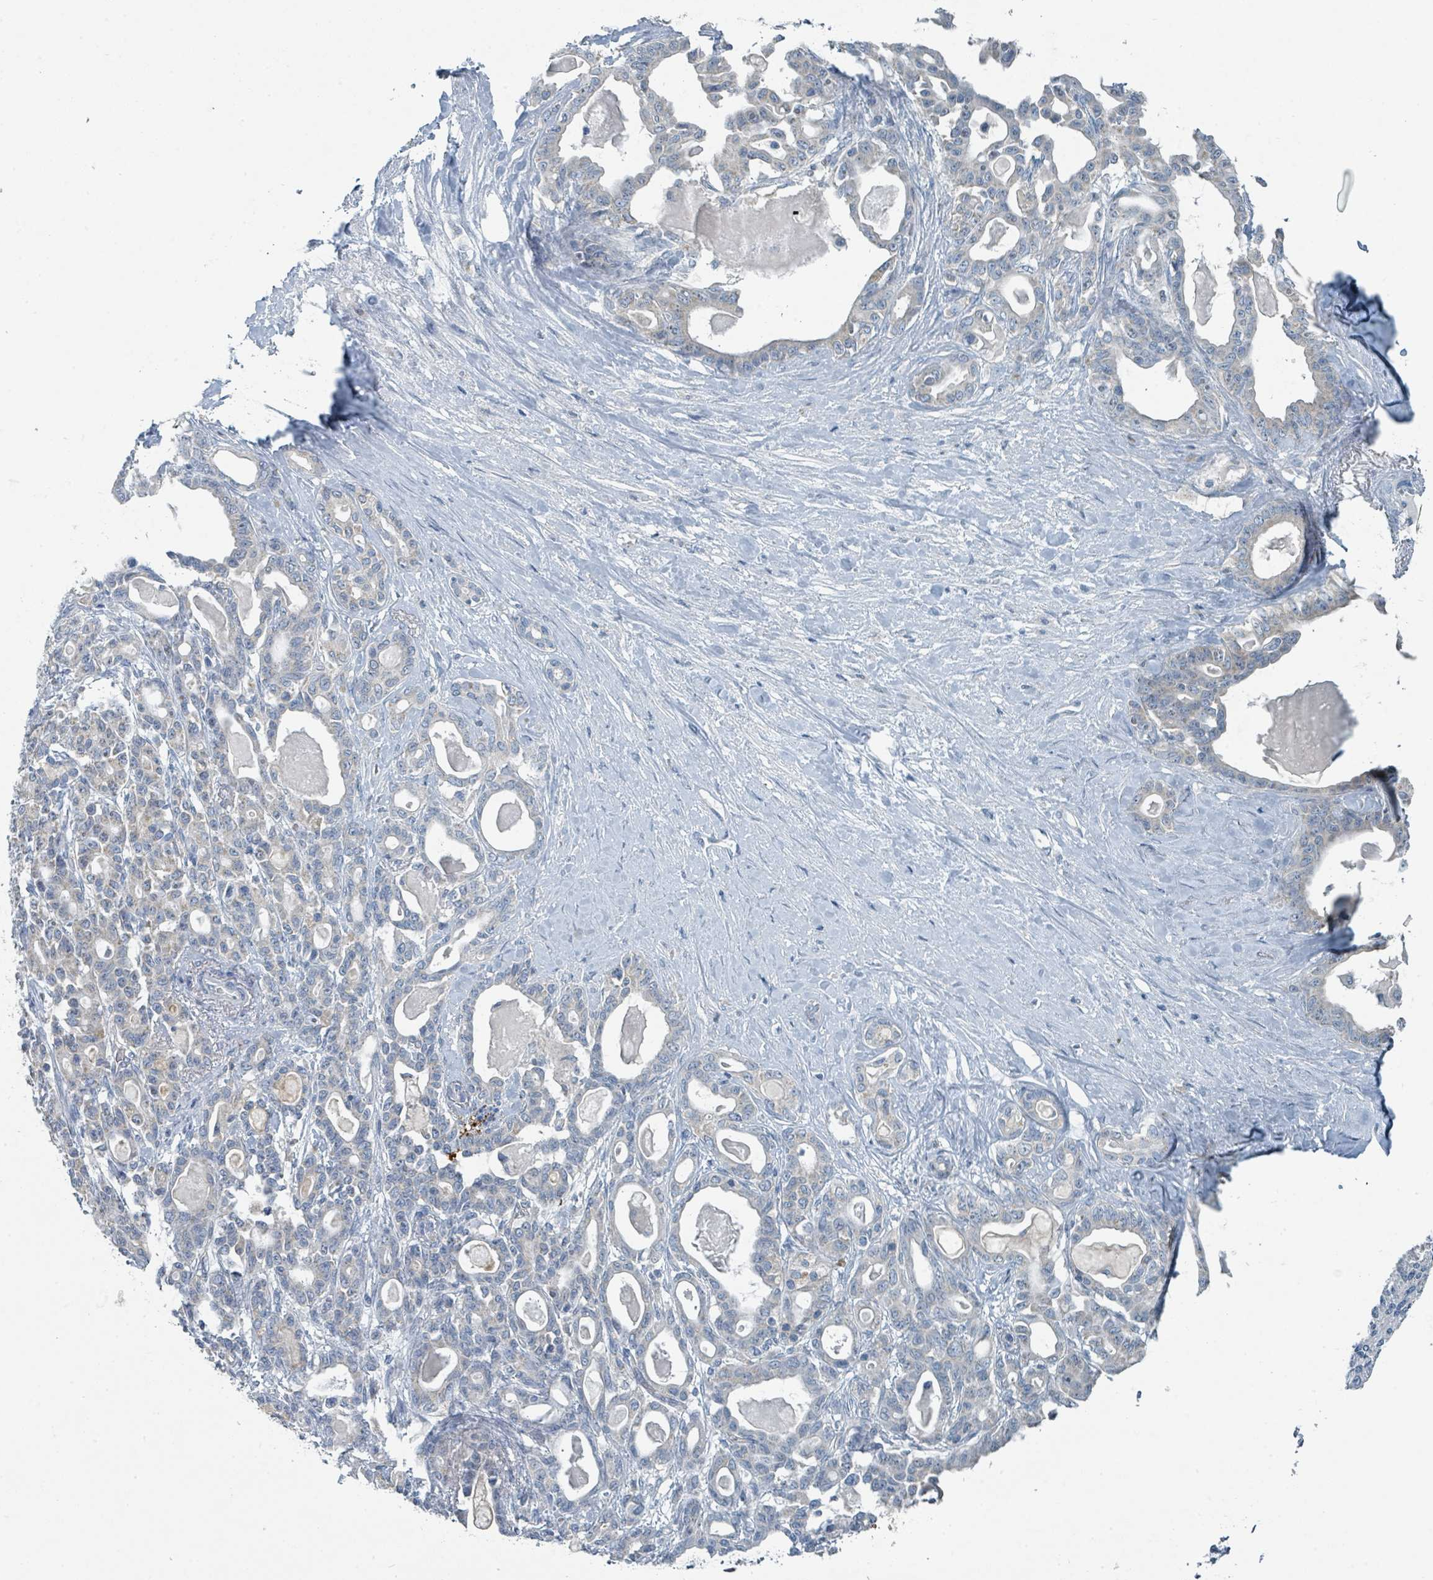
{"staining": {"intensity": "negative", "quantity": "none", "location": "none"}, "tissue": "pancreatic cancer", "cell_type": "Tumor cells", "image_type": "cancer", "snomed": [{"axis": "morphology", "description": "Adenocarcinoma, NOS"}, {"axis": "topography", "description": "Pancreas"}], "caption": "IHC image of neoplastic tissue: pancreatic cancer (adenocarcinoma) stained with DAB shows no significant protein positivity in tumor cells.", "gene": "RASA4", "patient": {"sex": "male", "age": 63}}